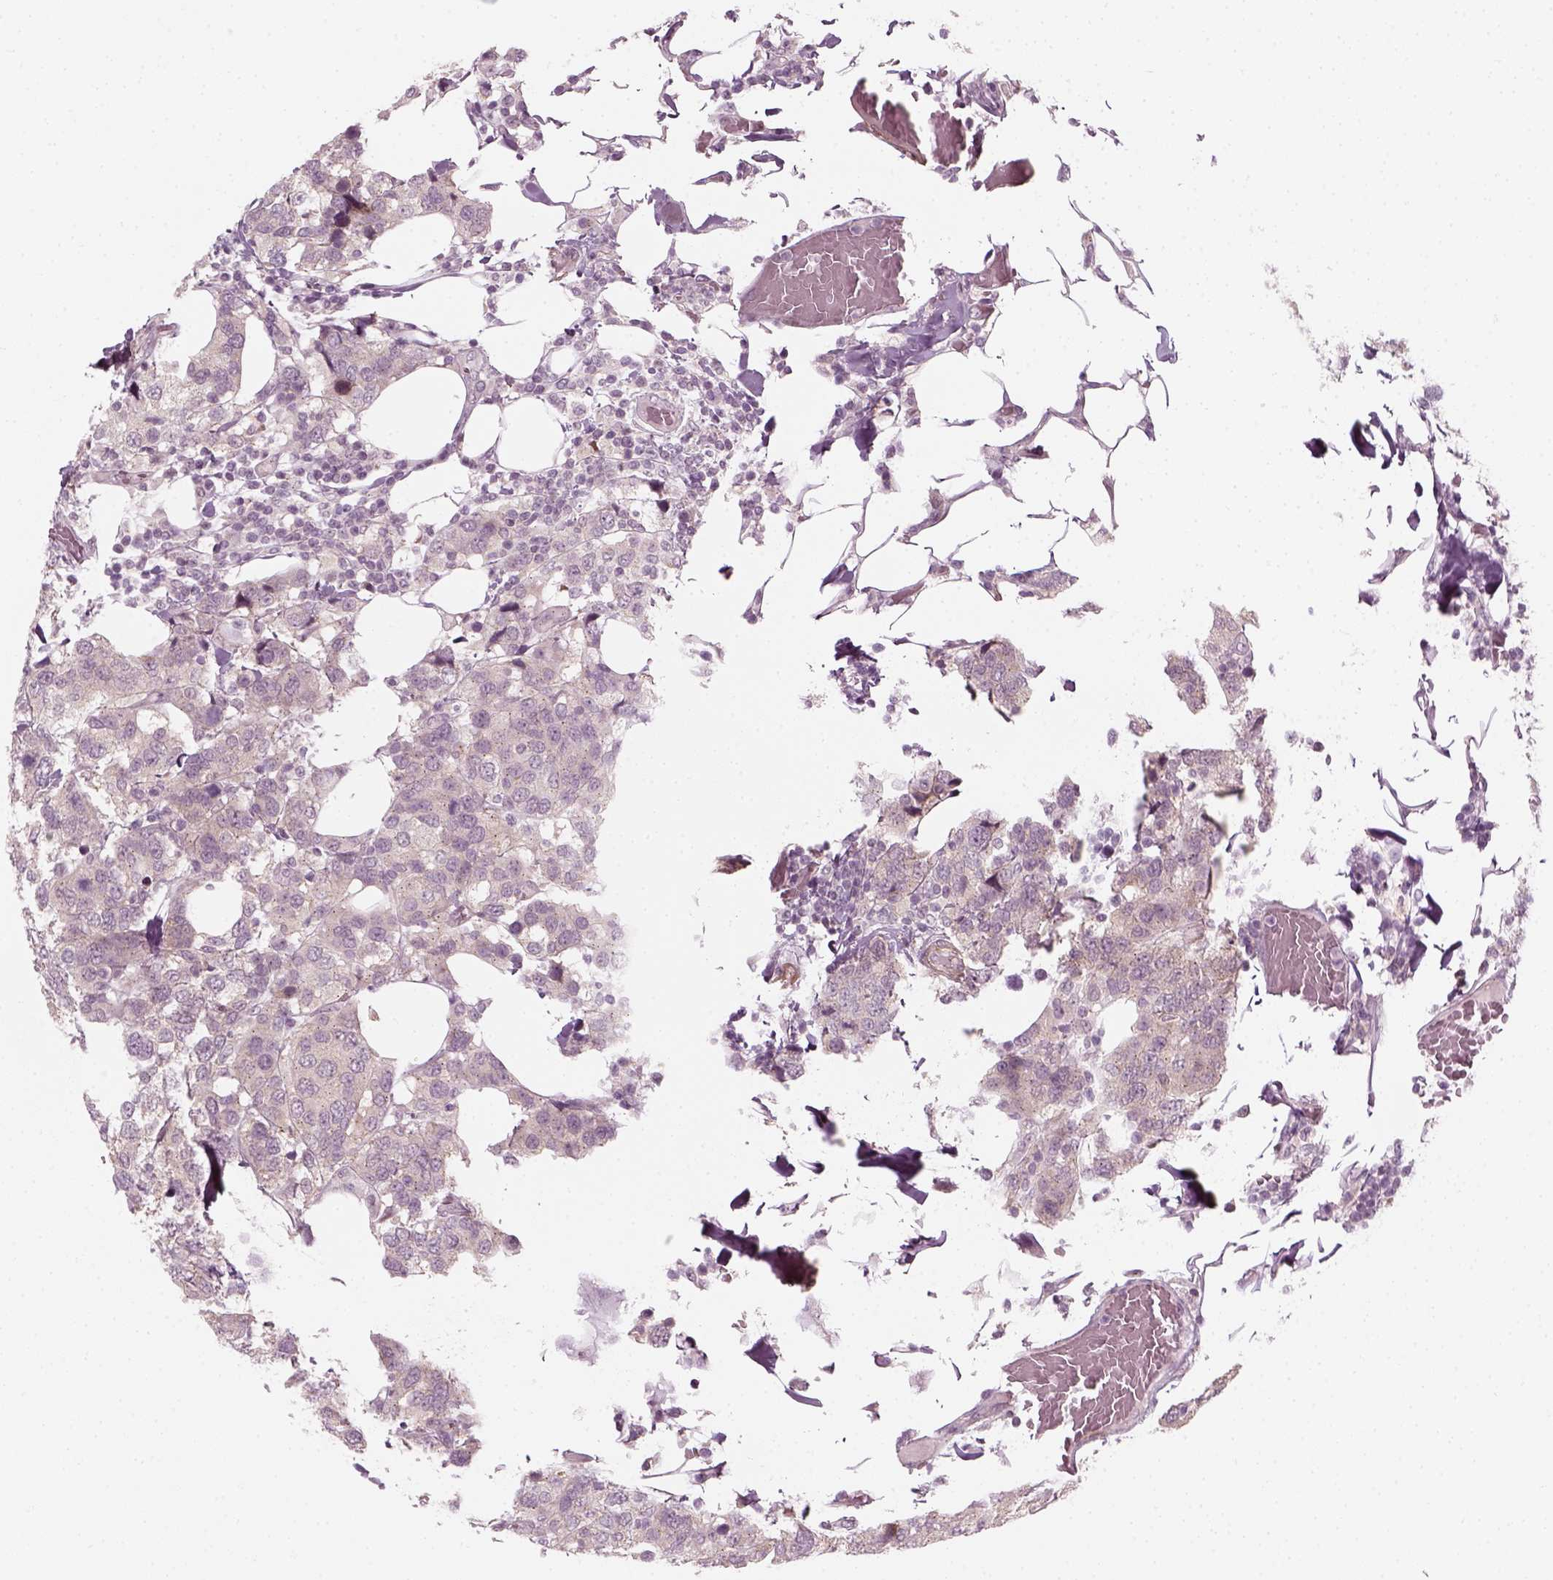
{"staining": {"intensity": "negative", "quantity": "none", "location": "none"}, "tissue": "breast cancer", "cell_type": "Tumor cells", "image_type": "cancer", "snomed": [{"axis": "morphology", "description": "Lobular carcinoma"}, {"axis": "topography", "description": "Breast"}], "caption": "Tumor cells are negative for brown protein staining in breast lobular carcinoma. The staining was performed using DAB (3,3'-diaminobenzidine) to visualize the protein expression in brown, while the nuclei were stained in blue with hematoxylin (Magnification: 20x).", "gene": "MLIP", "patient": {"sex": "female", "age": 59}}